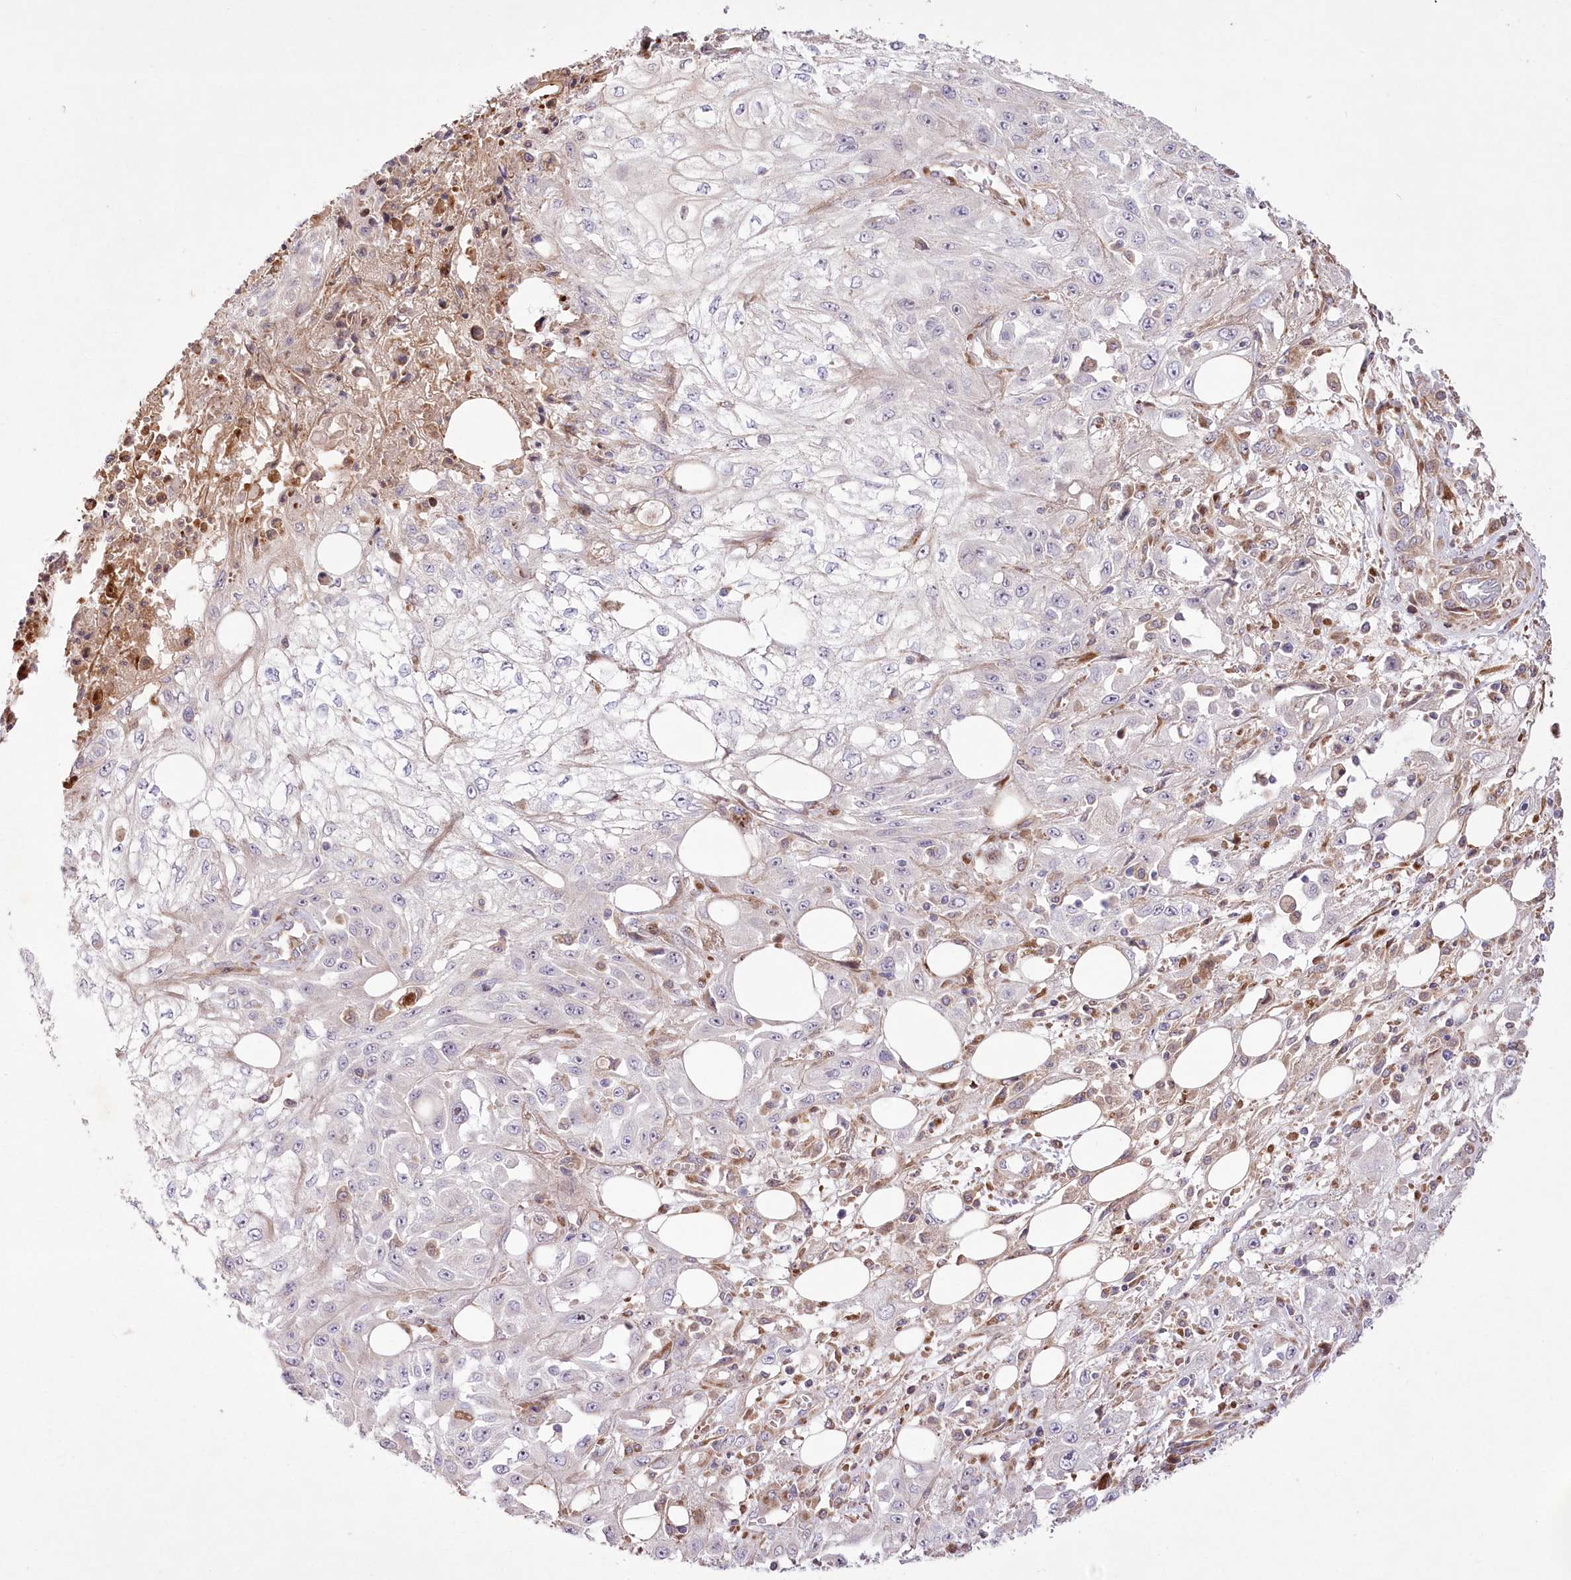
{"staining": {"intensity": "negative", "quantity": "none", "location": "none"}, "tissue": "skin cancer", "cell_type": "Tumor cells", "image_type": "cancer", "snomed": [{"axis": "morphology", "description": "Squamous cell carcinoma, NOS"}, {"axis": "morphology", "description": "Squamous cell carcinoma, metastatic, NOS"}, {"axis": "topography", "description": "Skin"}, {"axis": "topography", "description": "Lymph node"}], "caption": "IHC of skin squamous cell carcinoma shows no staining in tumor cells. The staining was performed using DAB to visualize the protein expression in brown, while the nuclei were stained in blue with hematoxylin (Magnification: 20x).", "gene": "RNF24", "patient": {"sex": "male", "age": 75}}